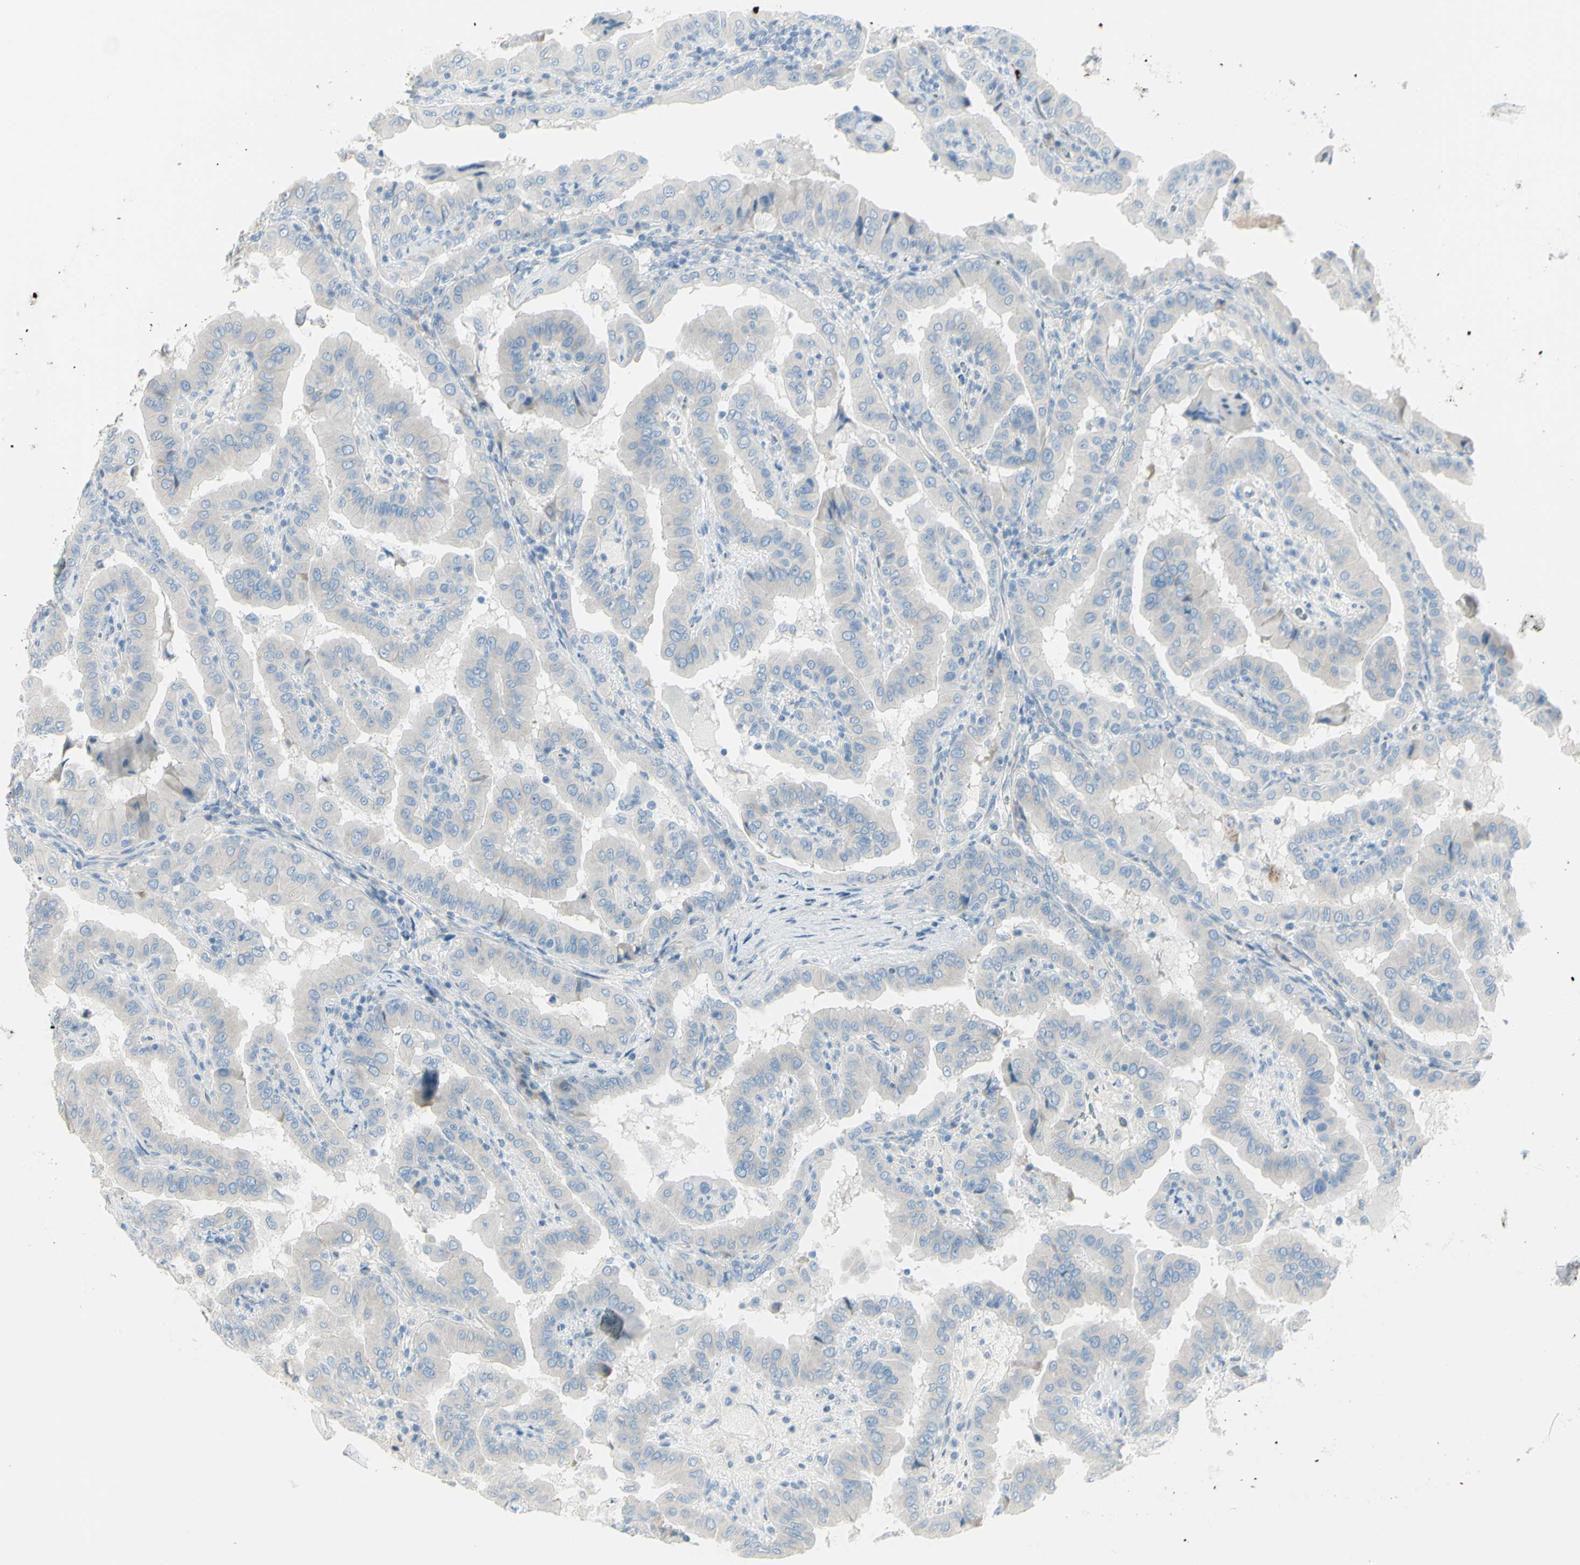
{"staining": {"intensity": "negative", "quantity": "none", "location": "none"}, "tissue": "thyroid cancer", "cell_type": "Tumor cells", "image_type": "cancer", "snomed": [{"axis": "morphology", "description": "Papillary adenocarcinoma, NOS"}, {"axis": "topography", "description": "Thyroid gland"}], "caption": "Thyroid papillary adenocarcinoma stained for a protein using IHC reveals no positivity tumor cells.", "gene": "LRRK1", "patient": {"sex": "male", "age": 33}}